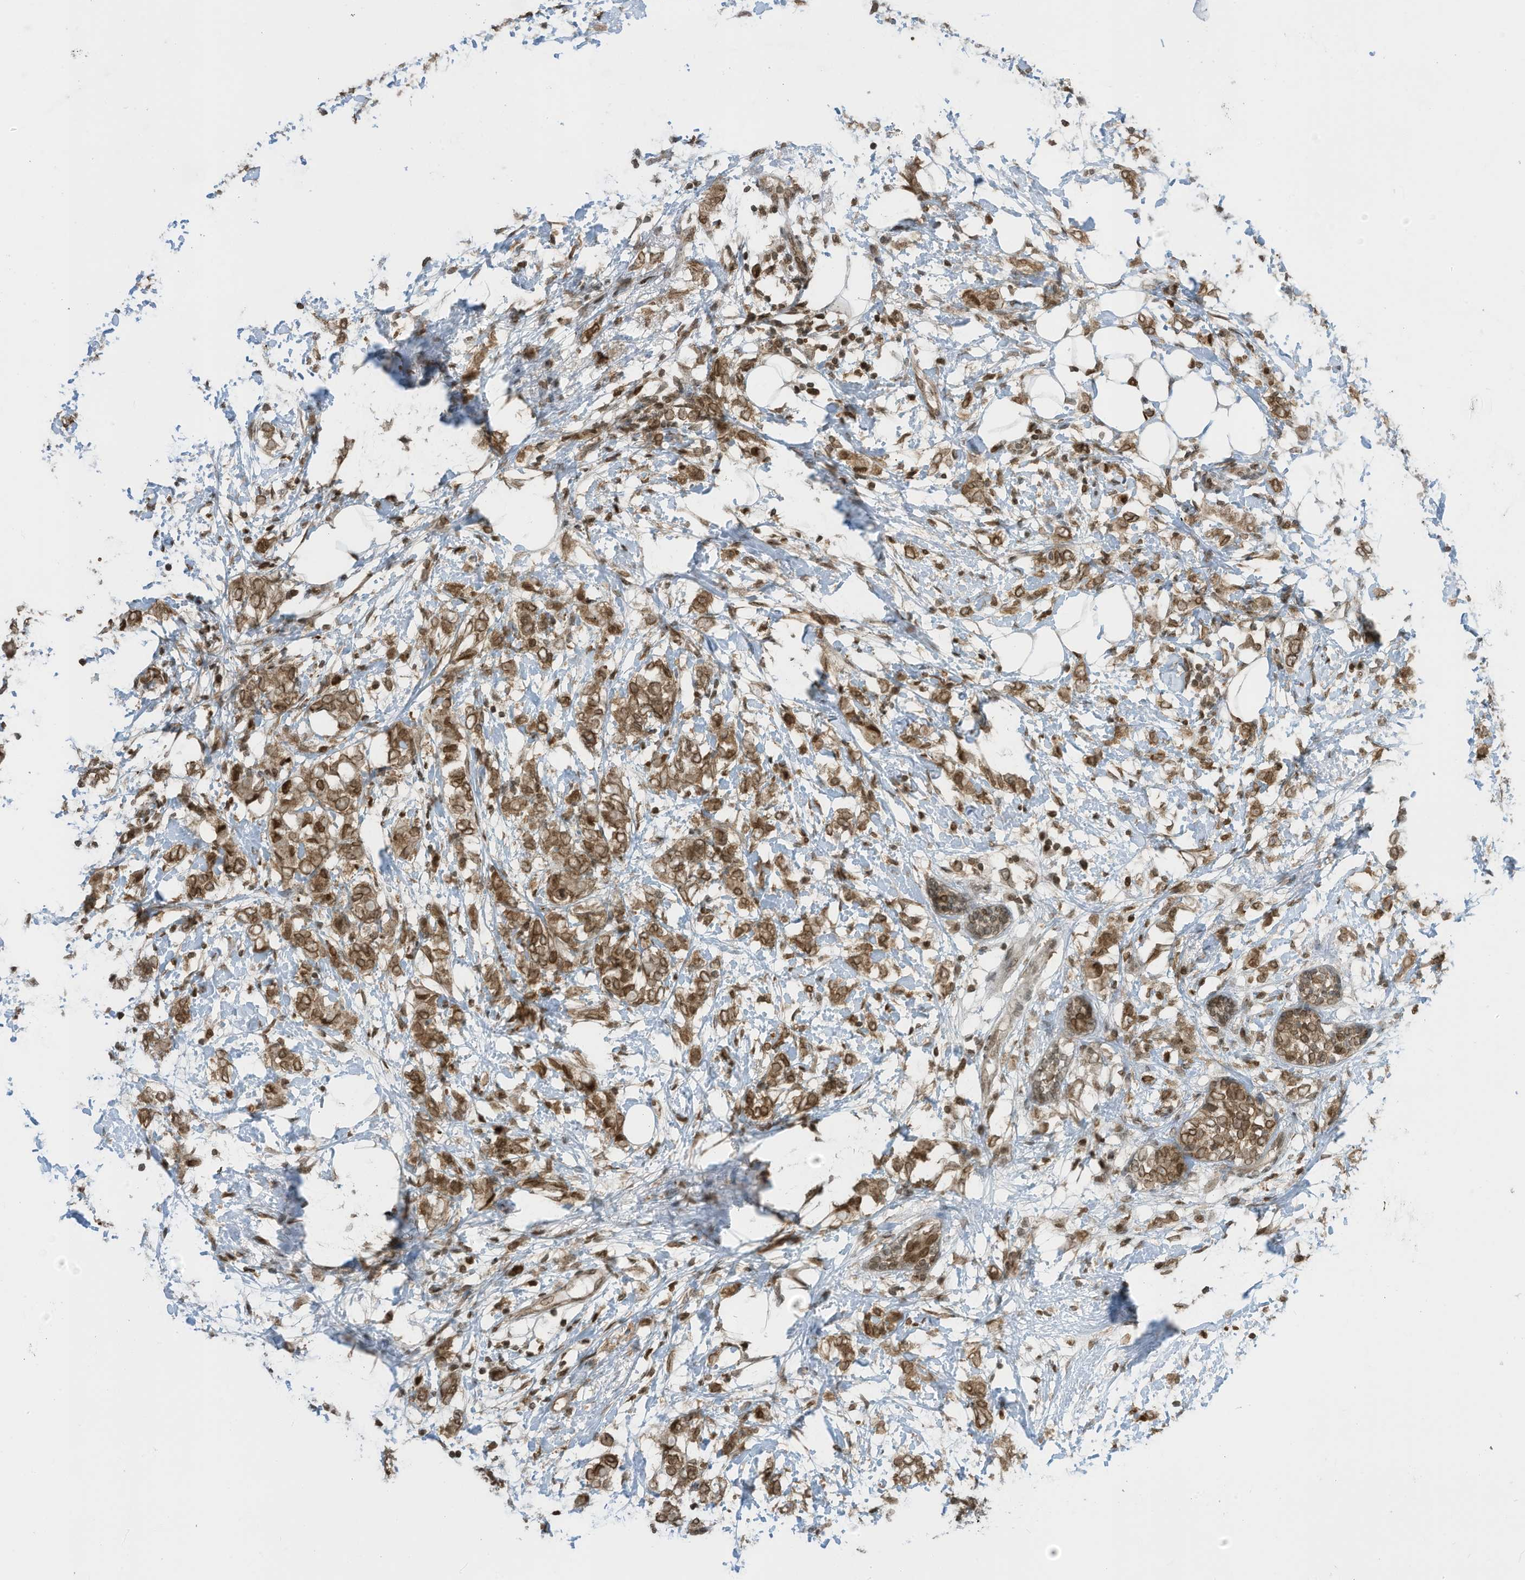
{"staining": {"intensity": "moderate", "quantity": ">75%", "location": "cytoplasmic/membranous,nuclear"}, "tissue": "breast cancer", "cell_type": "Tumor cells", "image_type": "cancer", "snomed": [{"axis": "morphology", "description": "Normal tissue, NOS"}, {"axis": "morphology", "description": "Lobular carcinoma"}, {"axis": "topography", "description": "Breast"}], "caption": "Immunohistochemistry (IHC) staining of lobular carcinoma (breast), which reveals medium levels of moderate cytoplasmic/membranous and nuclear staining in about >75% of tumor cells indicating moderate cytoplasmic/membranous and nuclear protein positivity. The staining was performed using DAB (brown) for protein detection and nuclei were counterstained in hematoxylin (blue).", "gene": "KPNB1", "patient": {"sex": "female", "age": 47}}